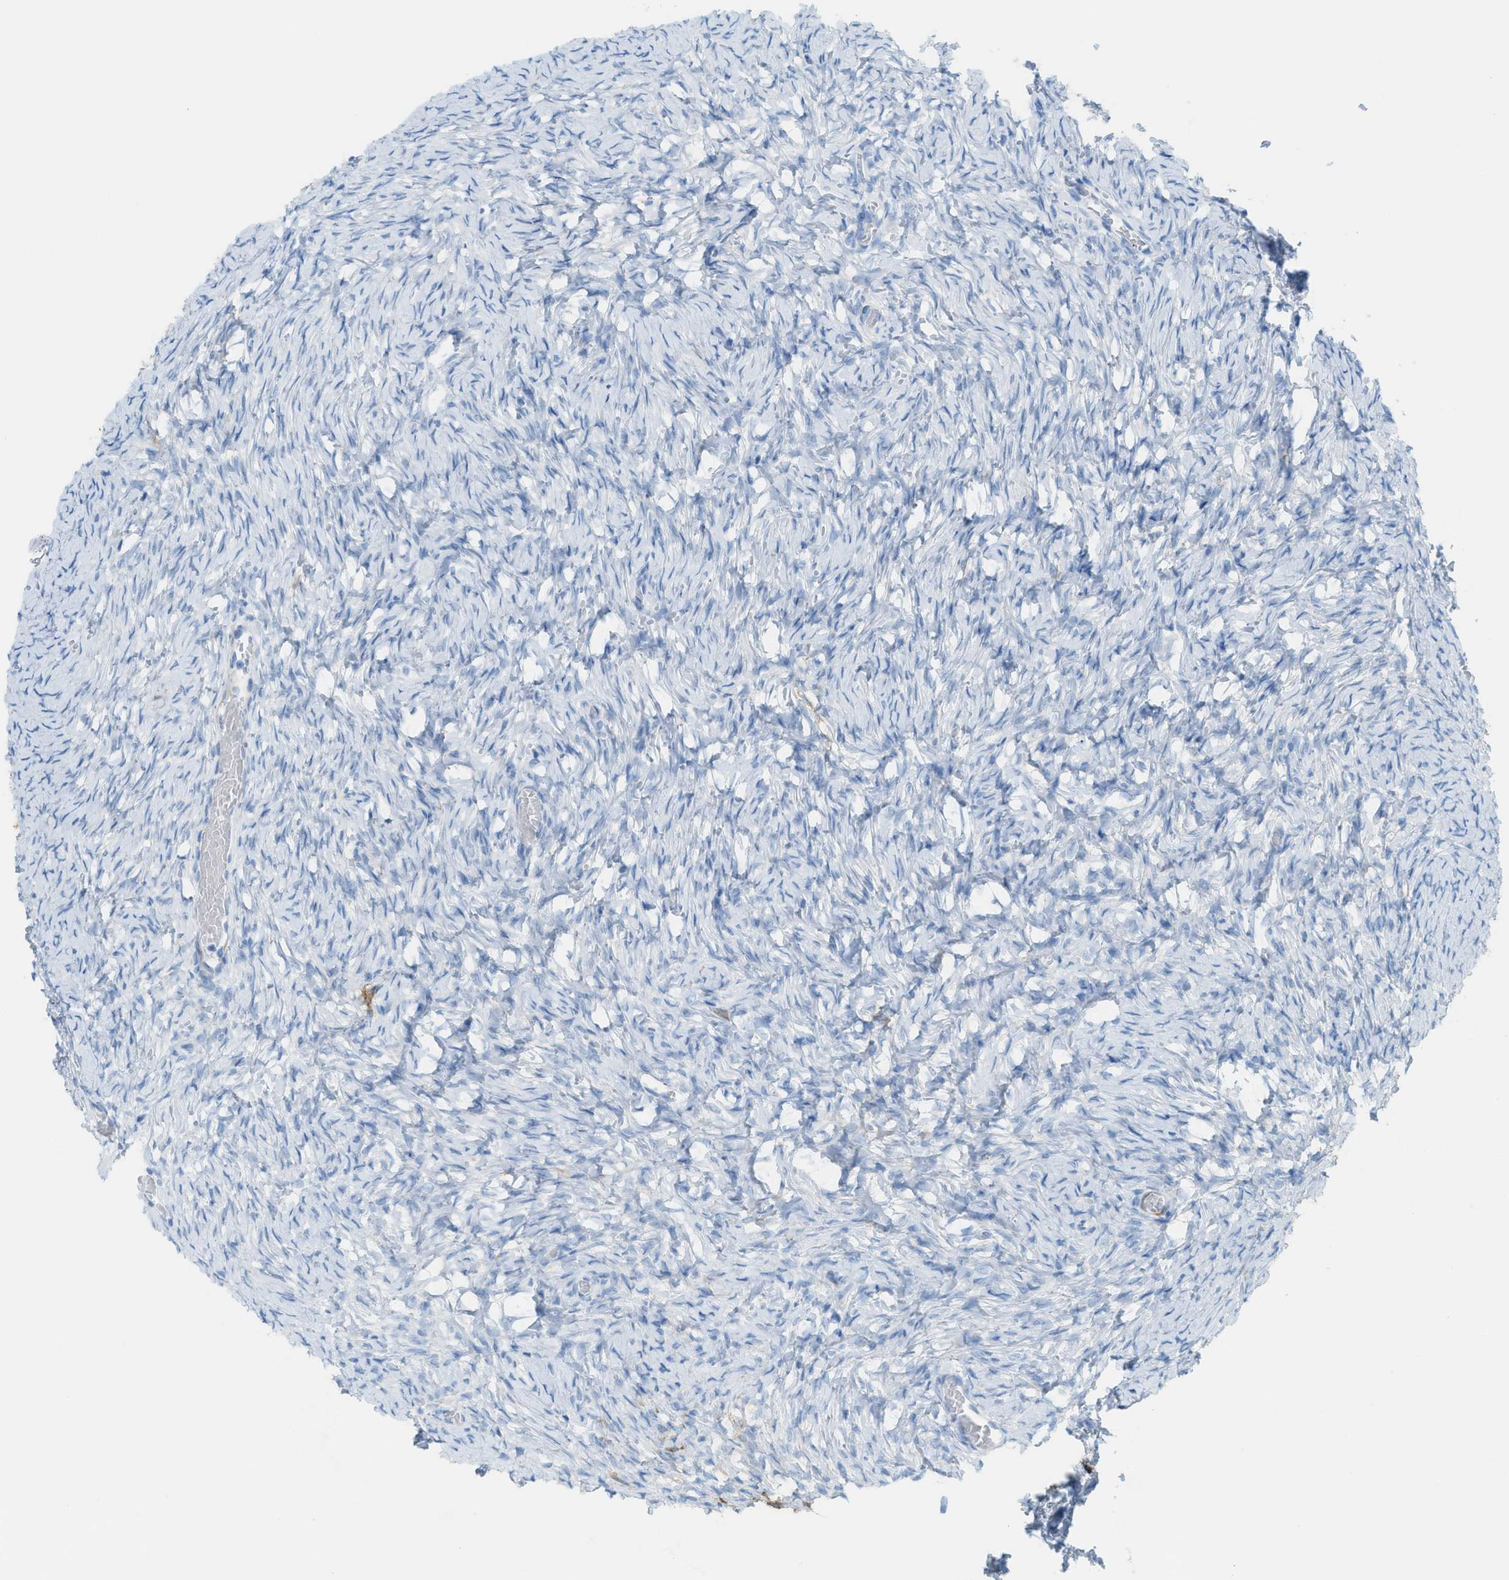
{"staining": {"intensity": "moderate", "quantity": ">75%", "location": "cytoplasmic/membranous"}, "tissue": "ovary", "cell_type": "Follicle cells", "image_type": "normal", "snomed": [{"axis": "morphology", "description": "Normal tissue, NOS"}, {"axis": "topography", "description": "Ovary"}], "caption": "The histopathology image shows a brown stain indicating the presence of a protein in the cytoplasmic/membranous of follicle cells in ovary.", "gene": "MYH11", "patient": {"sex": "female", "age": 27}}